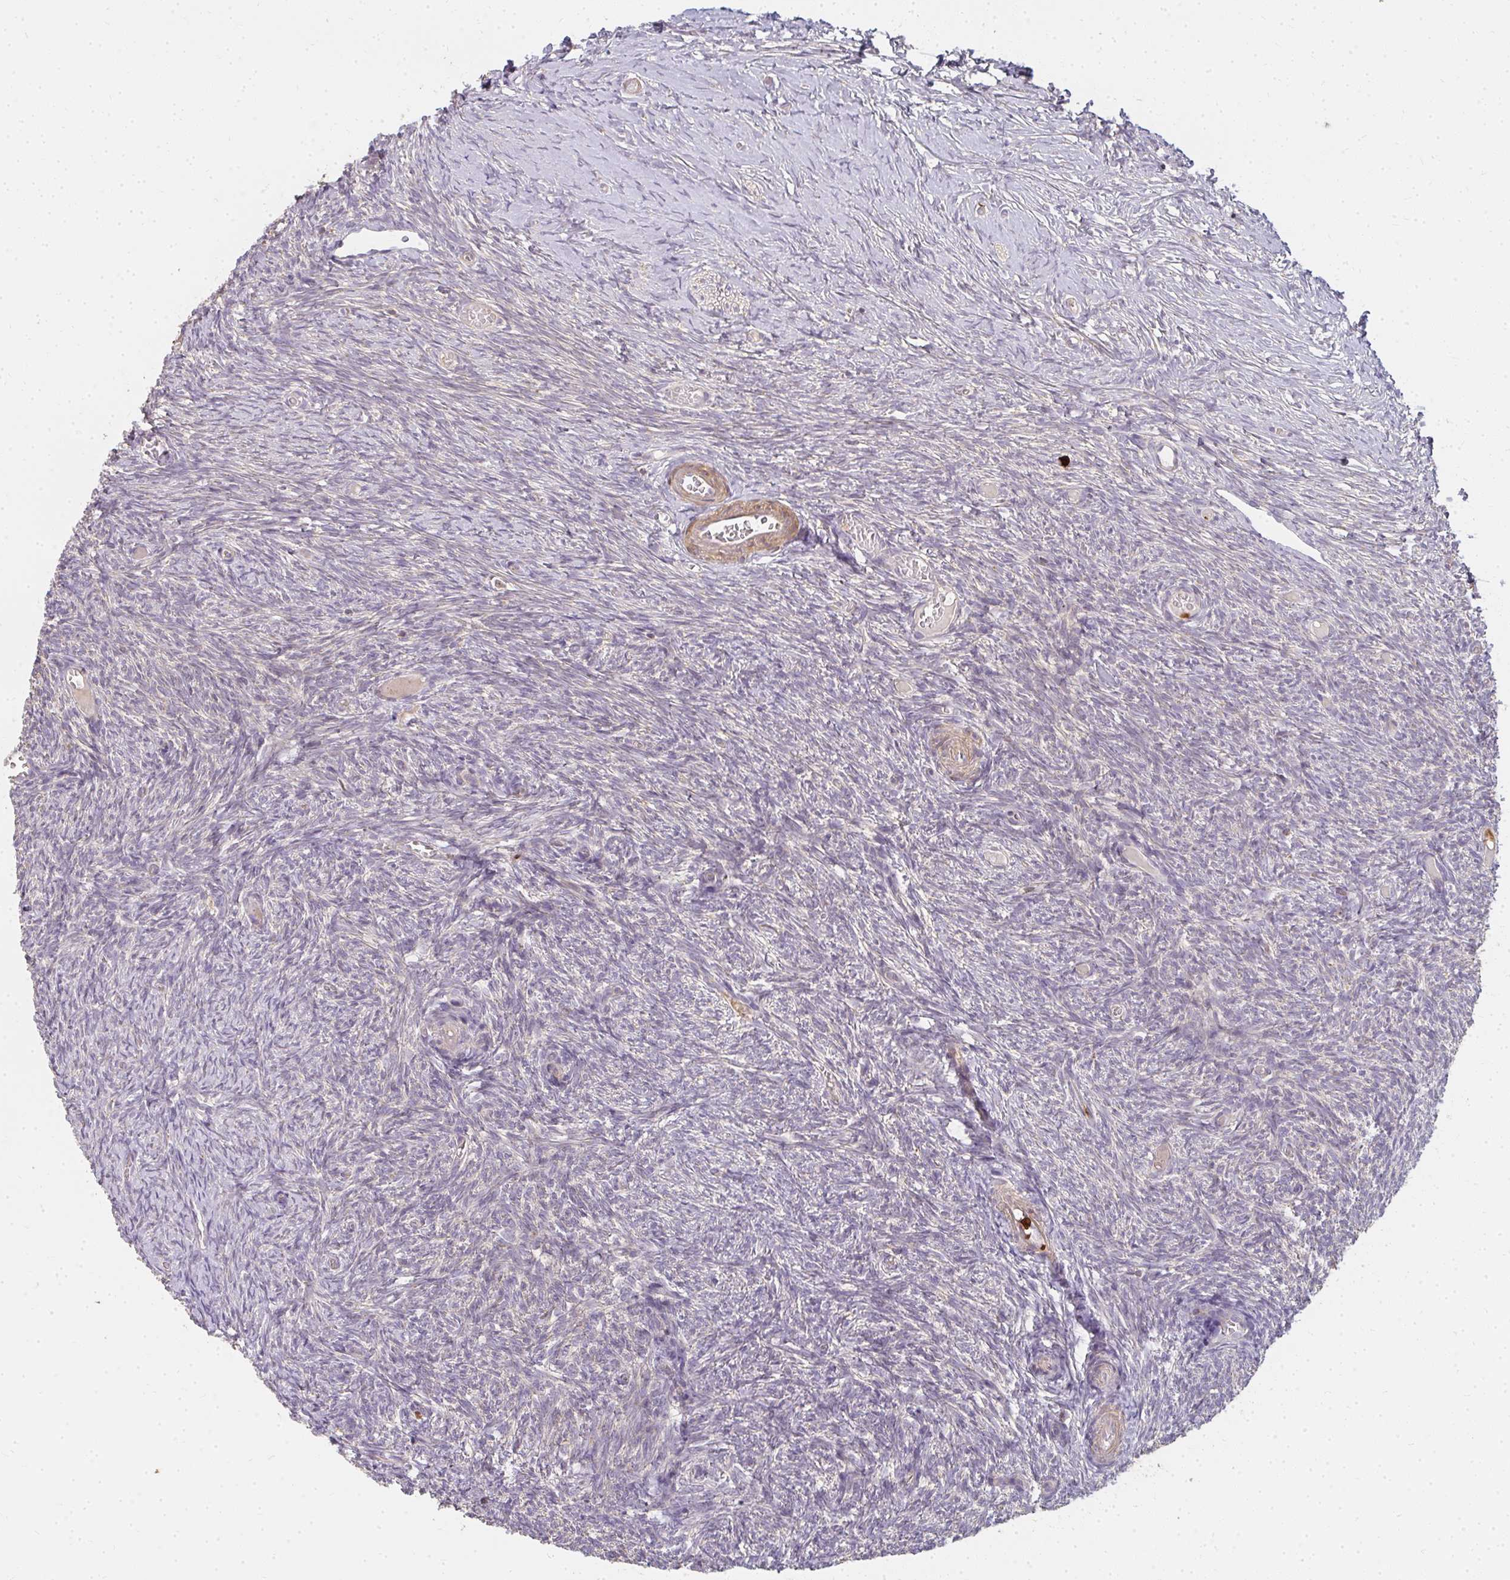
{"staining": {"intensity": "negative", "quantity": "none", "location": "none"}, "tissue": "ovary", "cell_type": "Ovarian stroma cells", "image_type": "normal", "snomed": [{"axis": "morphology", "description": "Normal tissue, NOS"}, {"axis": "topography", "description": "Ovary"}], "caption": "This is an immunohistochemistry (IHC) image of unremarkable human ovary. There is no expression in ovarian stroma cells.", "gene": "CNTRL", "patient": {"sex": "female", "age": 39}}